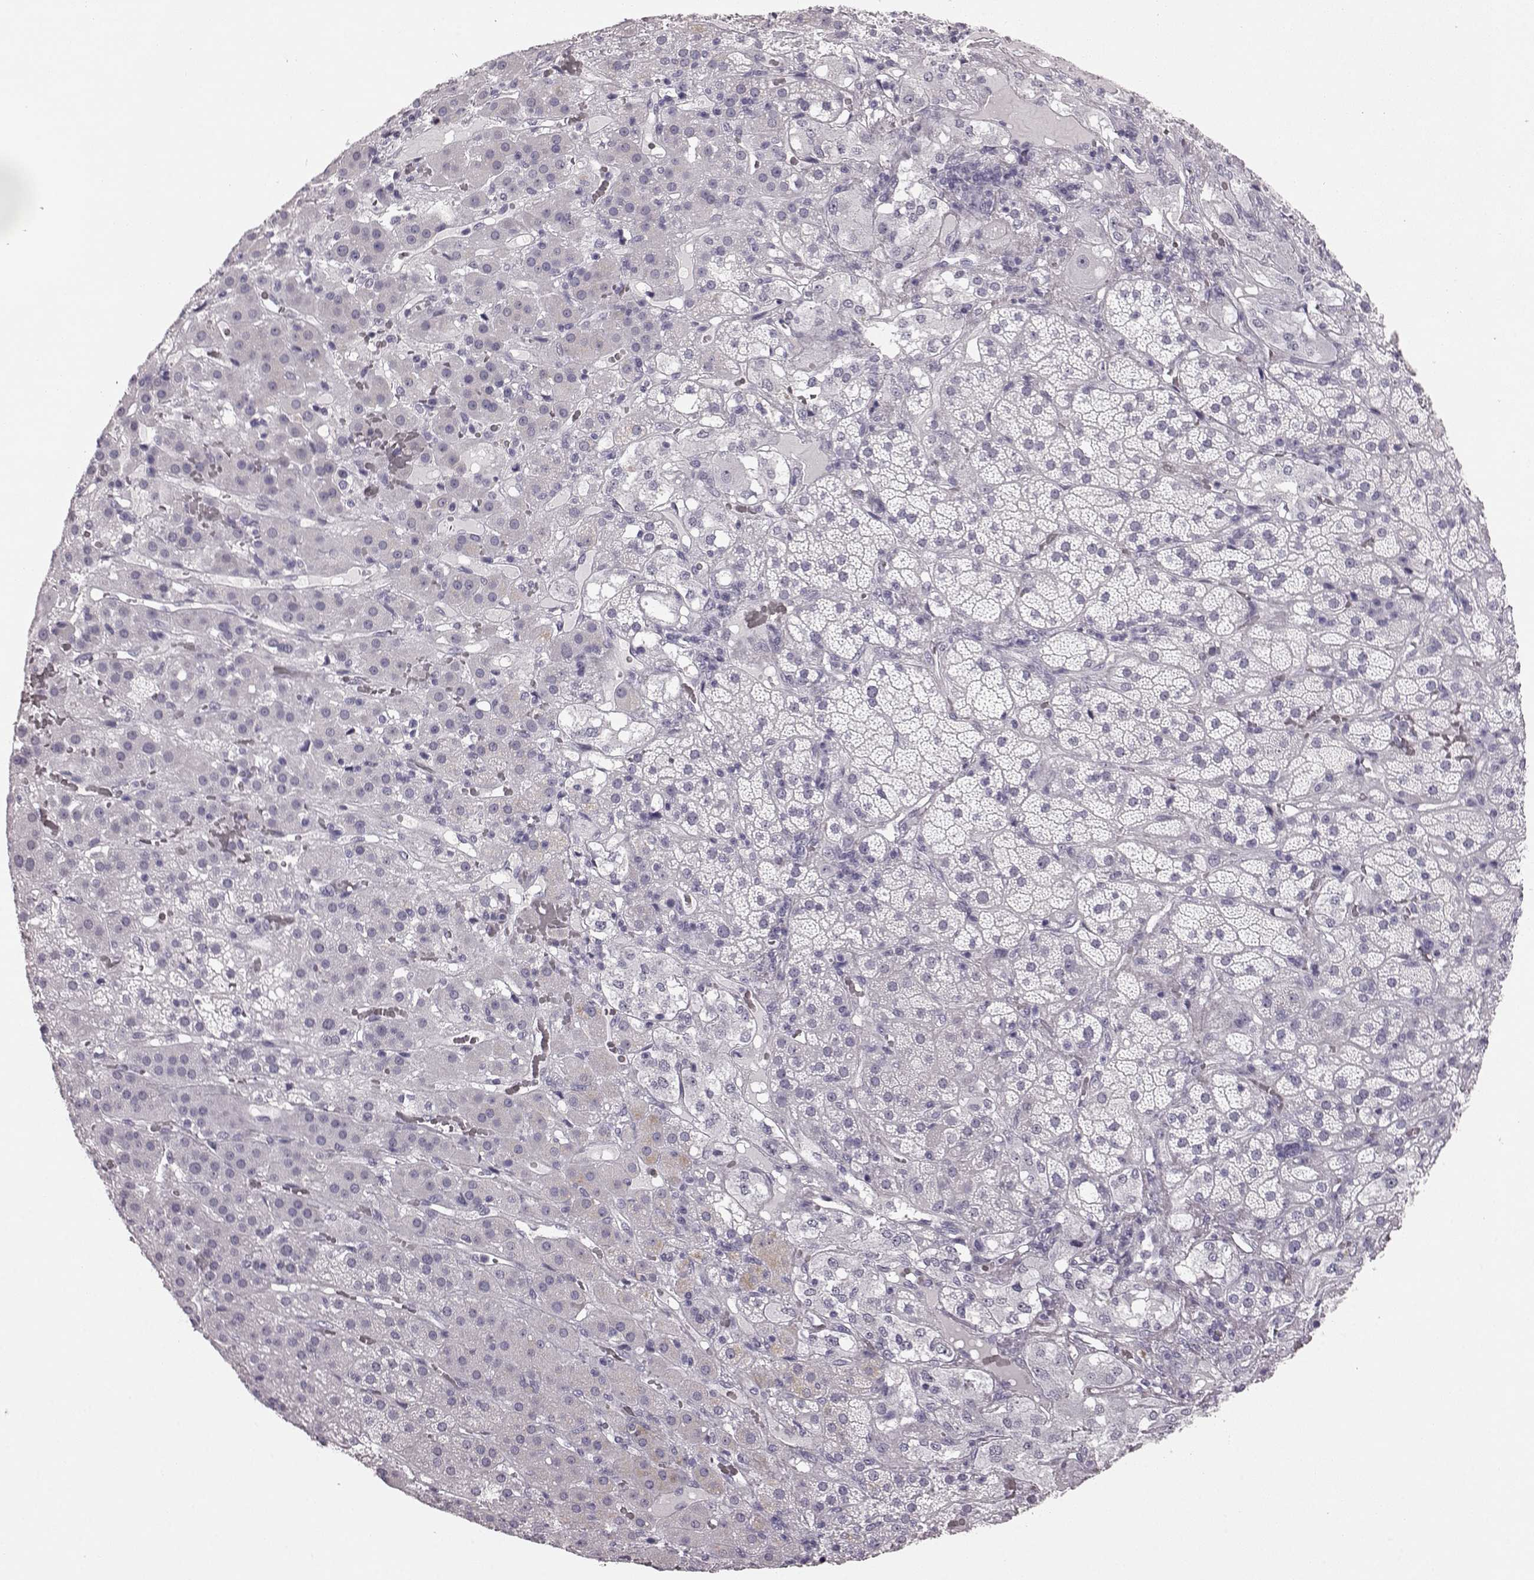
{"staining": {"intensity": "negative", "quantity": "none", "location": "none"}, "tissue": "adrenal gland", "cell_type": "Glandular cells", "image_type": "normal", "snomed": [{"axis": "morphology", "description": "Normal tissue, NOS"}, {"axis": "topography", "description": "Adrenal gland"}], "caption": "The IHC micrograph has no significant staining in glandular cells of adrenal gland.", "gene": "AIPL1", "patient": {"sex": "male", "age": 57}}